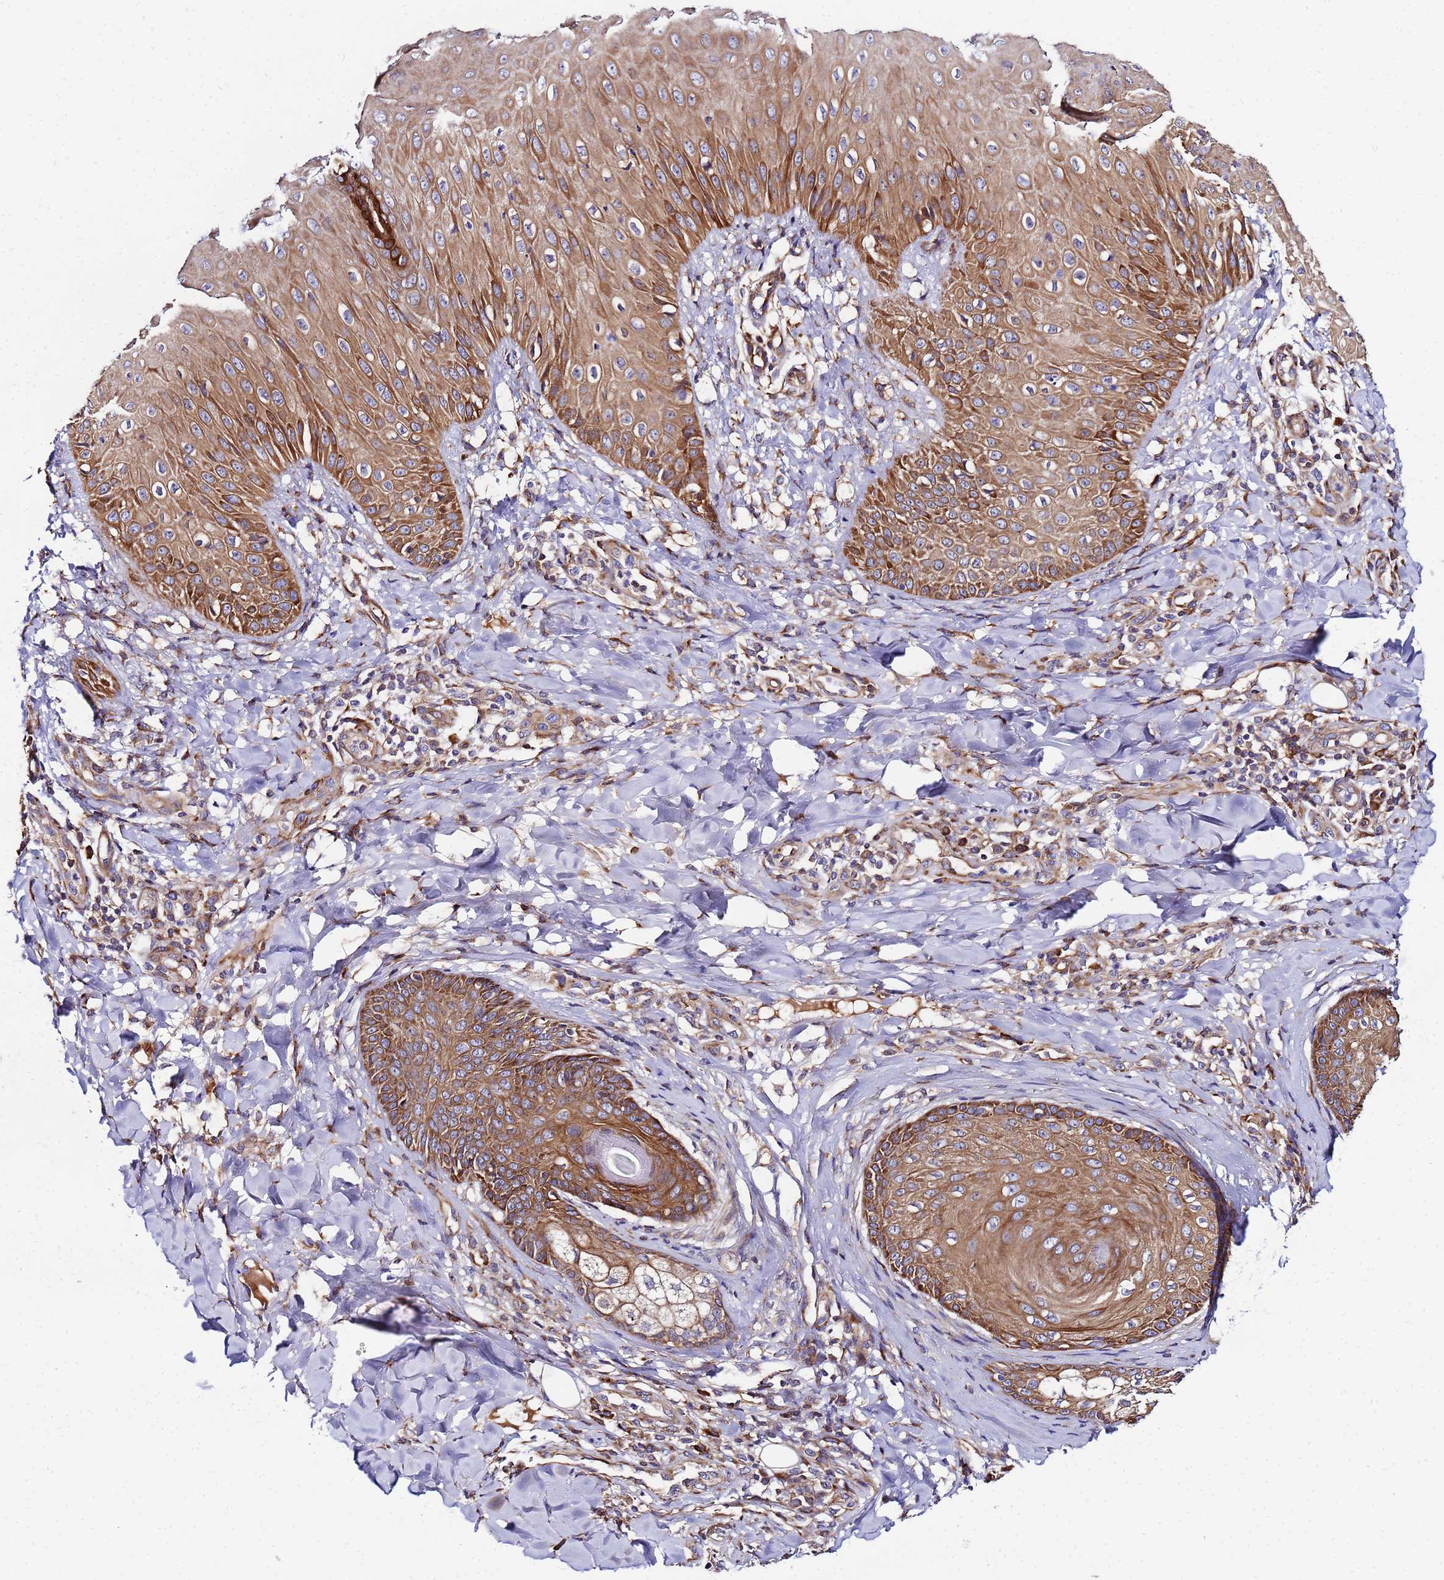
{"staining": {"intensity": "strong", "quantity": ">75%", "location": "cytoplasmic/membranous"}, "tissue": "skin", "cell_type": "Epidermal cells", "image_type": "normal", "snomed": [{"axis": "morphology", "description": "Normal tissue, NOS"}, {"axis": "morphology", "description": "Inflammation, NOS"}, {"axis": "topography", "description": "Soft tissue"}, {"axis": "topography", "description": "Anal"}], "caption": "High-power microscopy captured an immunohistochemistry (IHC) histopathology image of normal skin, revealing strong cytoplasmic/membranous staining in about >75% of epidermal cells.", "gene": "POM121C", "patient": {"sex": "female", "age": 15}}